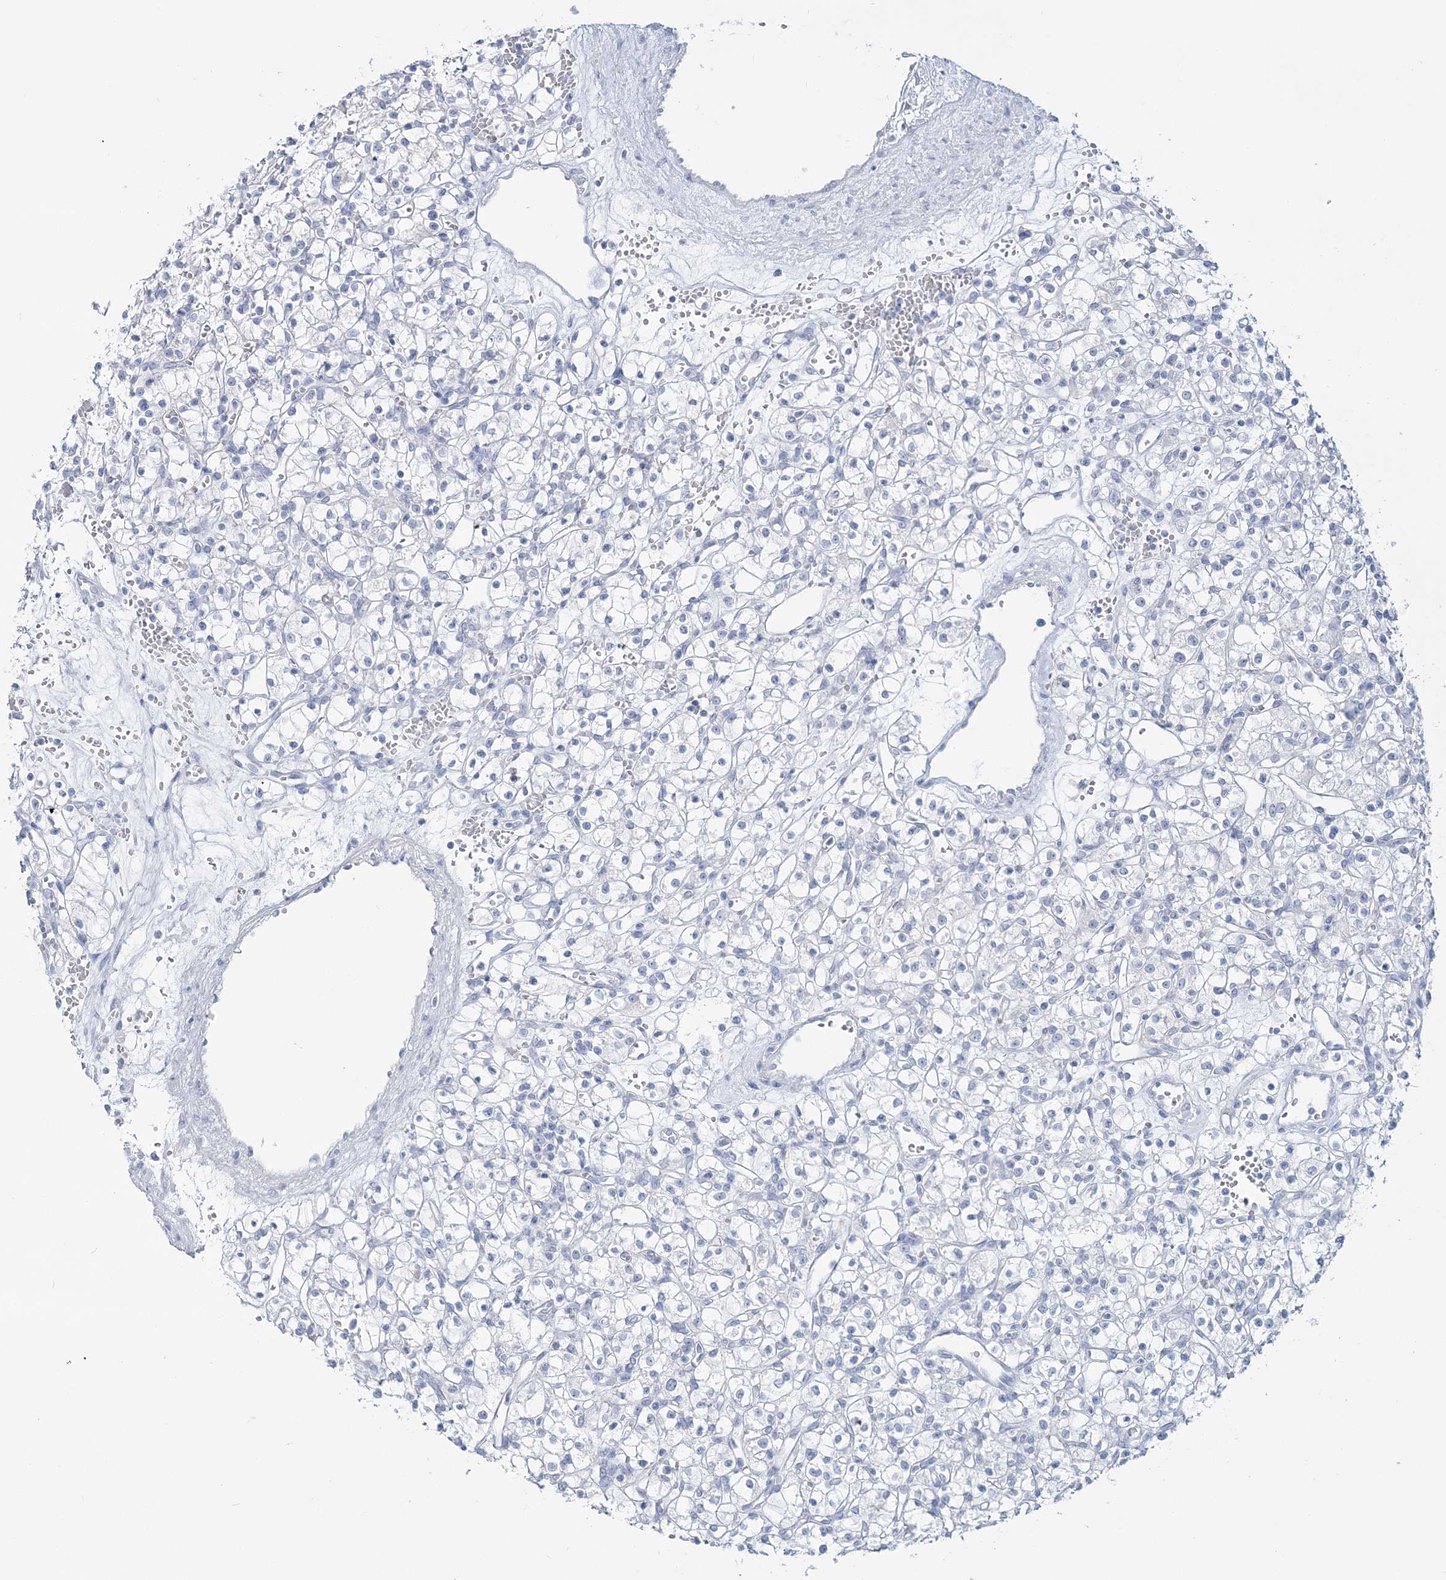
{"staining": {"intensity": "negative", "quantity": "none", "location": "none"}, "tissue": "renal cancer", "cell_type": "Tumor cells", "image_type": "cancer", "snomed": [{"axis": "morphology", "description": "Adenocarcinoma, NOS"}, {"axis": "topography", "description": "Kidney"}], "caption": "High magnification brightfield microscopy of renal adenocarcinoma stained with DAB (3,3'-diaminobenzidine) (brown) and counterstained with hematoxylin (blue): tumor cells show no significant positivity. The staining is performed using DAB (3,3'-diaminobenzidine) brown chromogen with nuclei counter-stained in using hematoxylin.", "gene": "CYP3A4", "patient": {"sex": "female", "age": 59}}